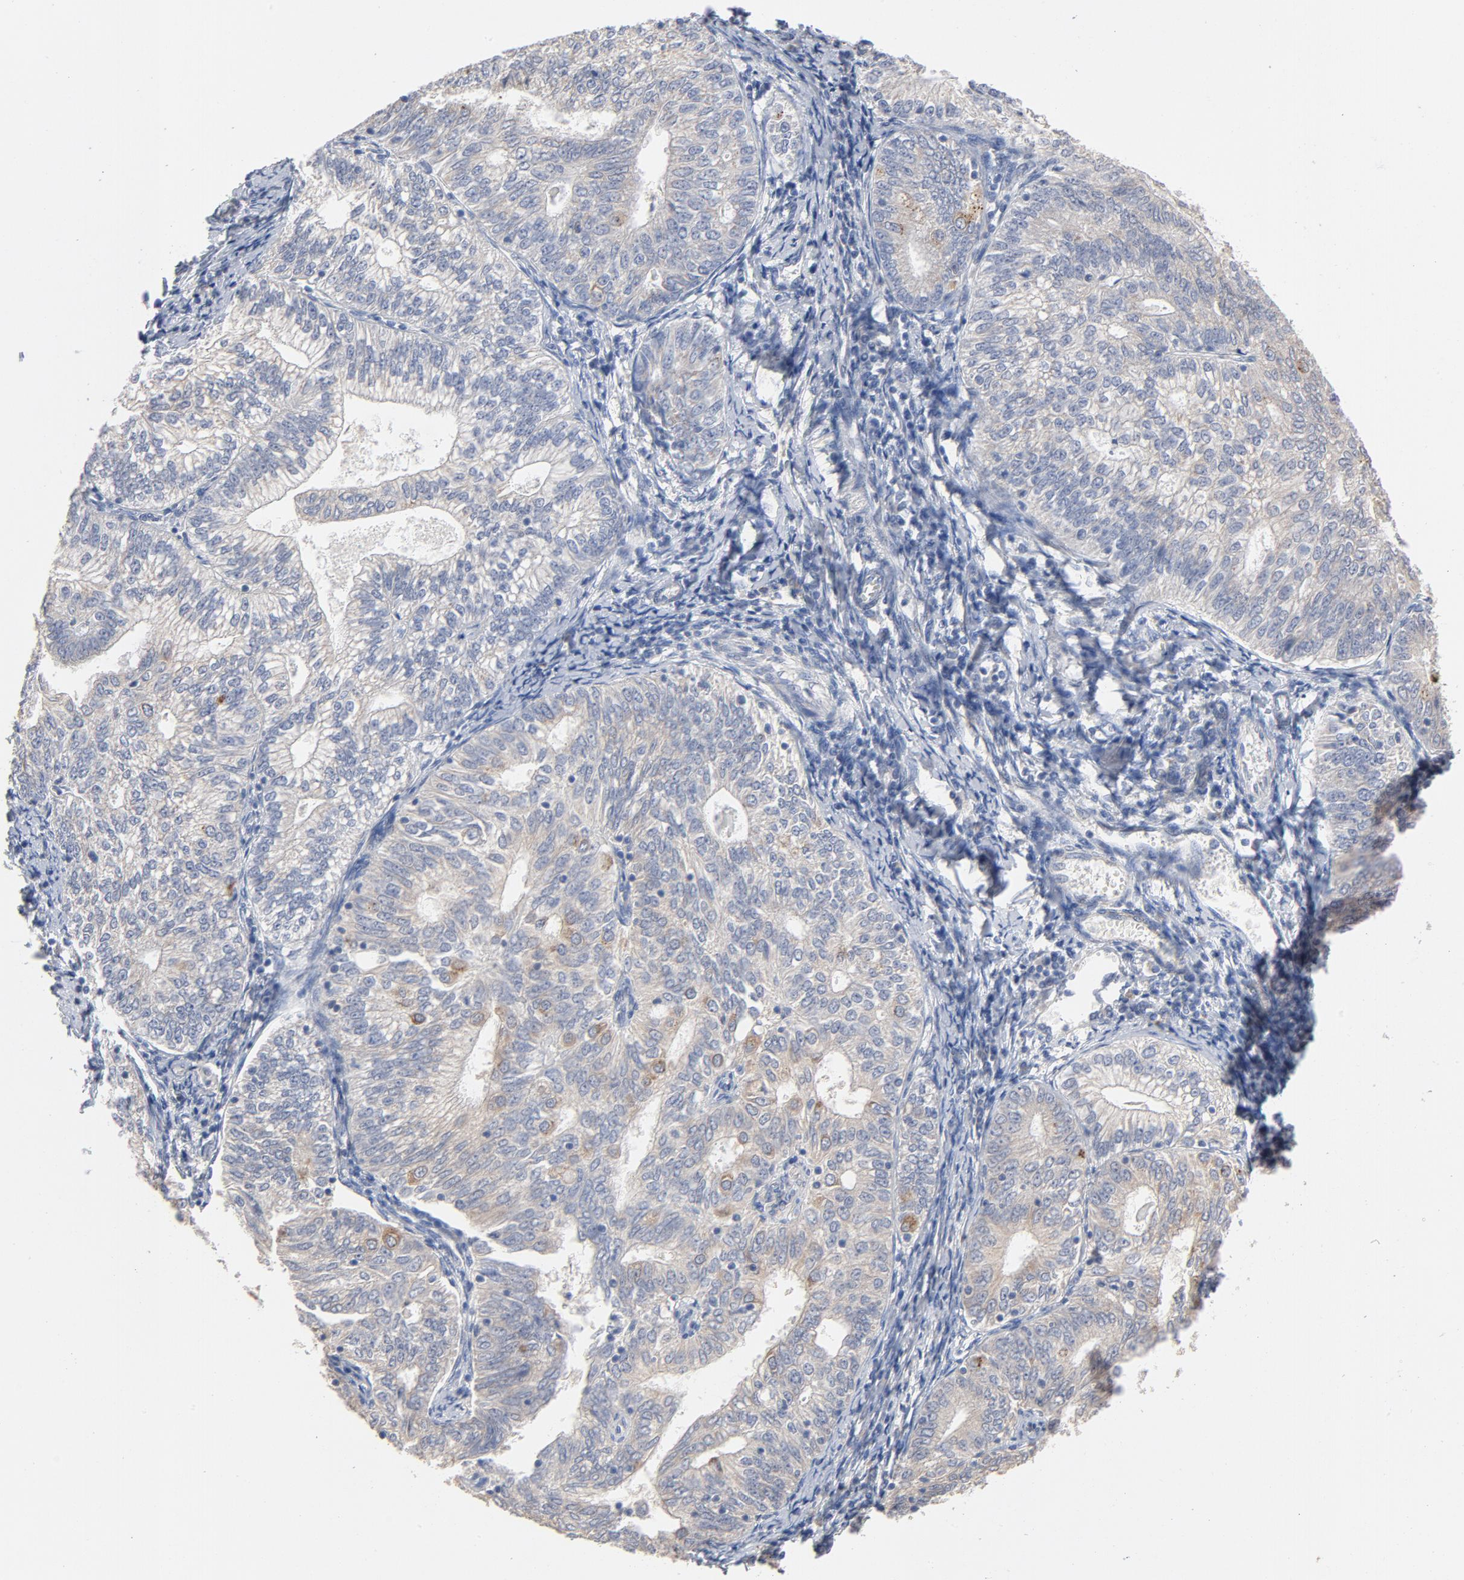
{"staining": {"intensity": "weak", "quantity": ">75%", "location": "cytoplasmic/membranous"}, "tissue": "endometrial cancer", "cell_type": "Tumor cells", "image_type": "cancer", "snomed": [{"axis": "morphology", "description": "Adenocarcinoma, NOS"}, {"axis": "topography", "description": "Endometrium"}], "caption": "Human endometrial adenocarcinoma stained with a protein marker displays weak staining in tumor cells.", "gene": "AK7", "patient": {"sex": "female", "age": 69}}